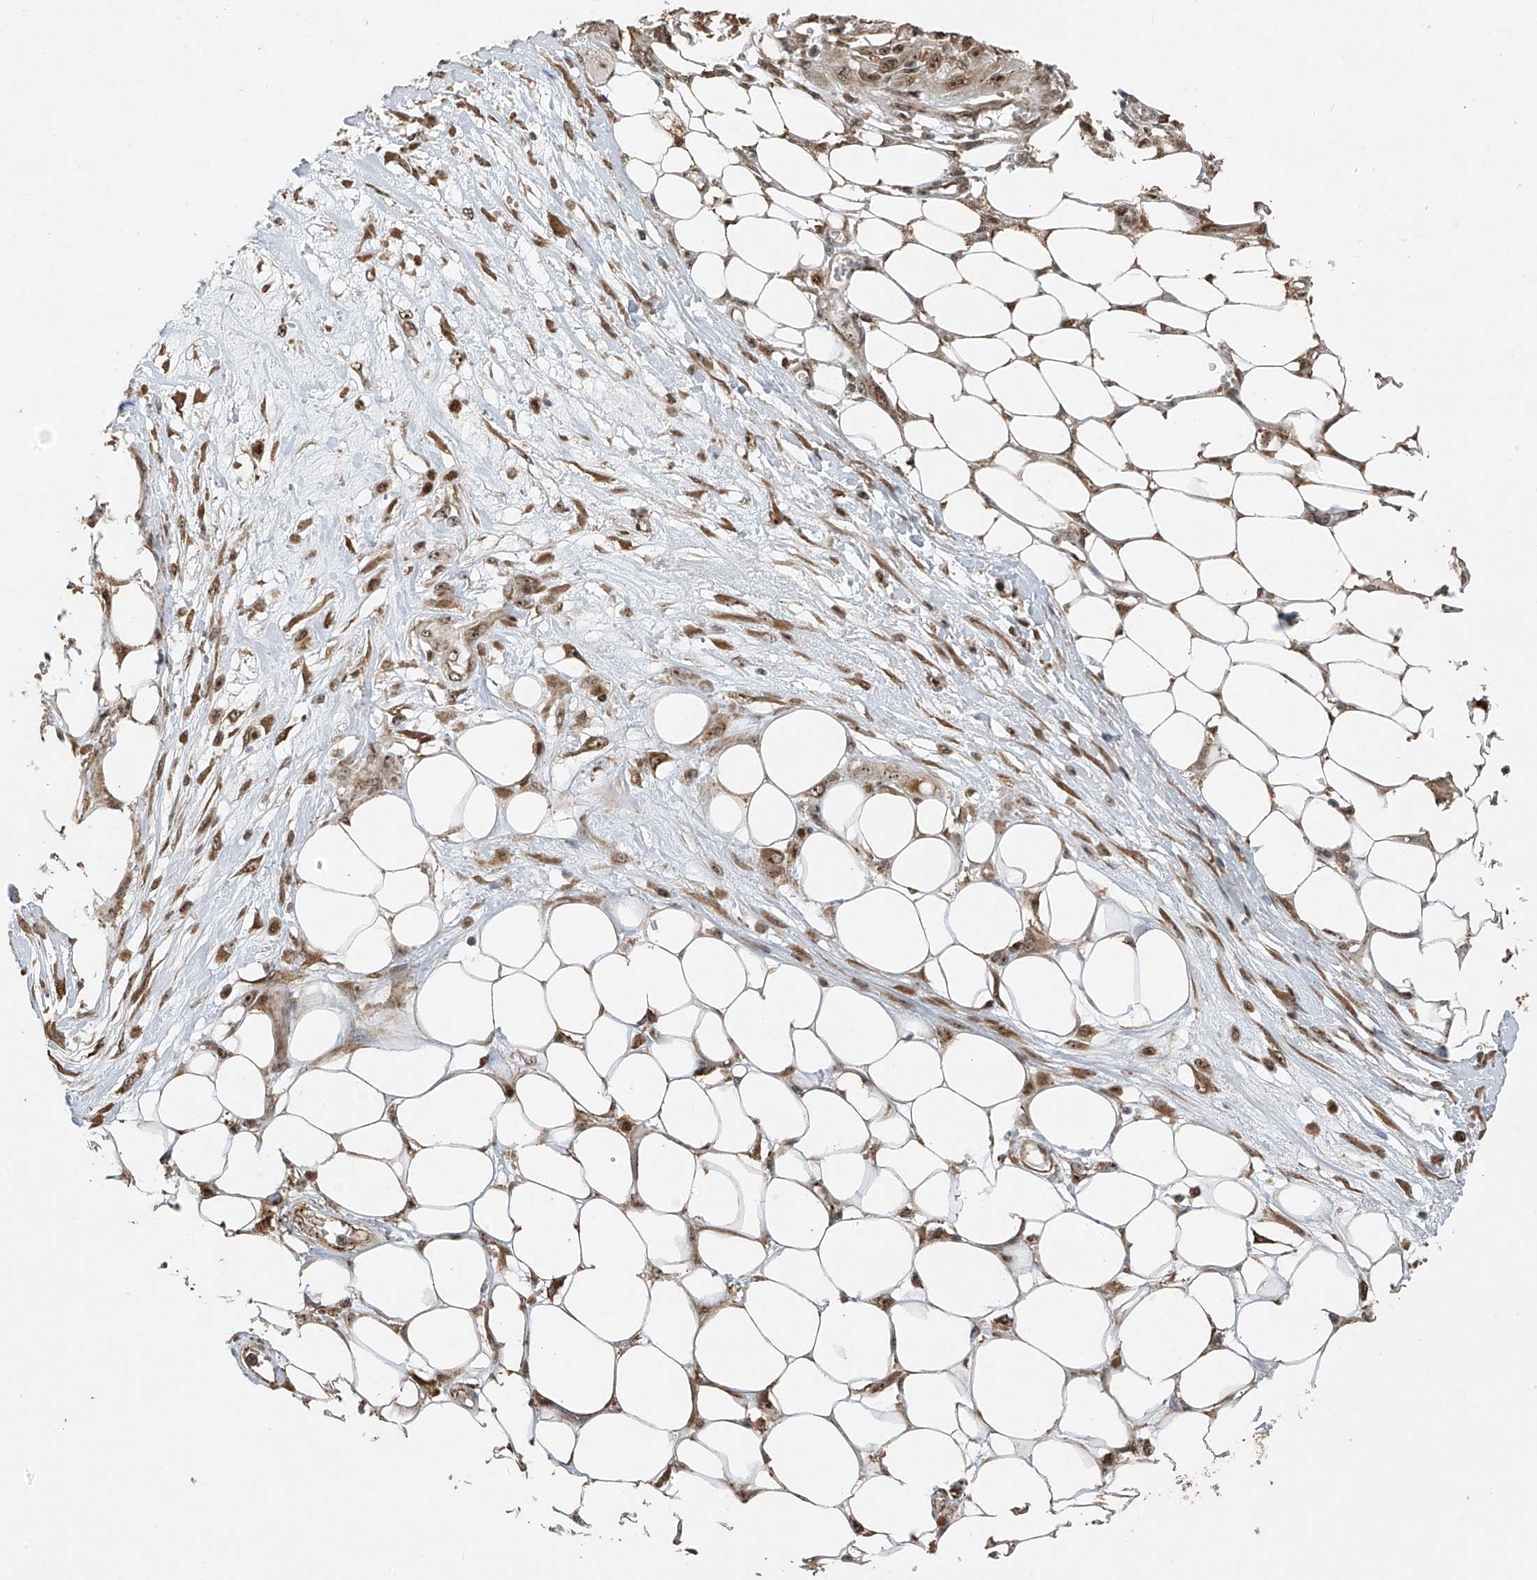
{"staining": {"intensity": "moderate", "quantity": ">75%", "location": "nuclear"}, "tissue": "skin cancer", "cell_type": "Tumor cells", "image_type": "cancer", "snomed": [{"axis": "morphology", "description": "Squamous cell carcinoma, NOS"}, {"axis": "morphology", "description": "Squamous cell carcinoma, metastatic, NOS"}, {"axis": "topography", "description": "Skin"}, {"axis": "topography", "description": "Lymph node"}], "caption": "This photomicrograph demonstrates IHC staining of human skin cancer (metastatic squamous cell carcinoma), with medium moderate nuclear positivity in approximately >75% of tumor cells.", "gene": "ERLEC1", "patient": {"sex": "male", "age": 75}}